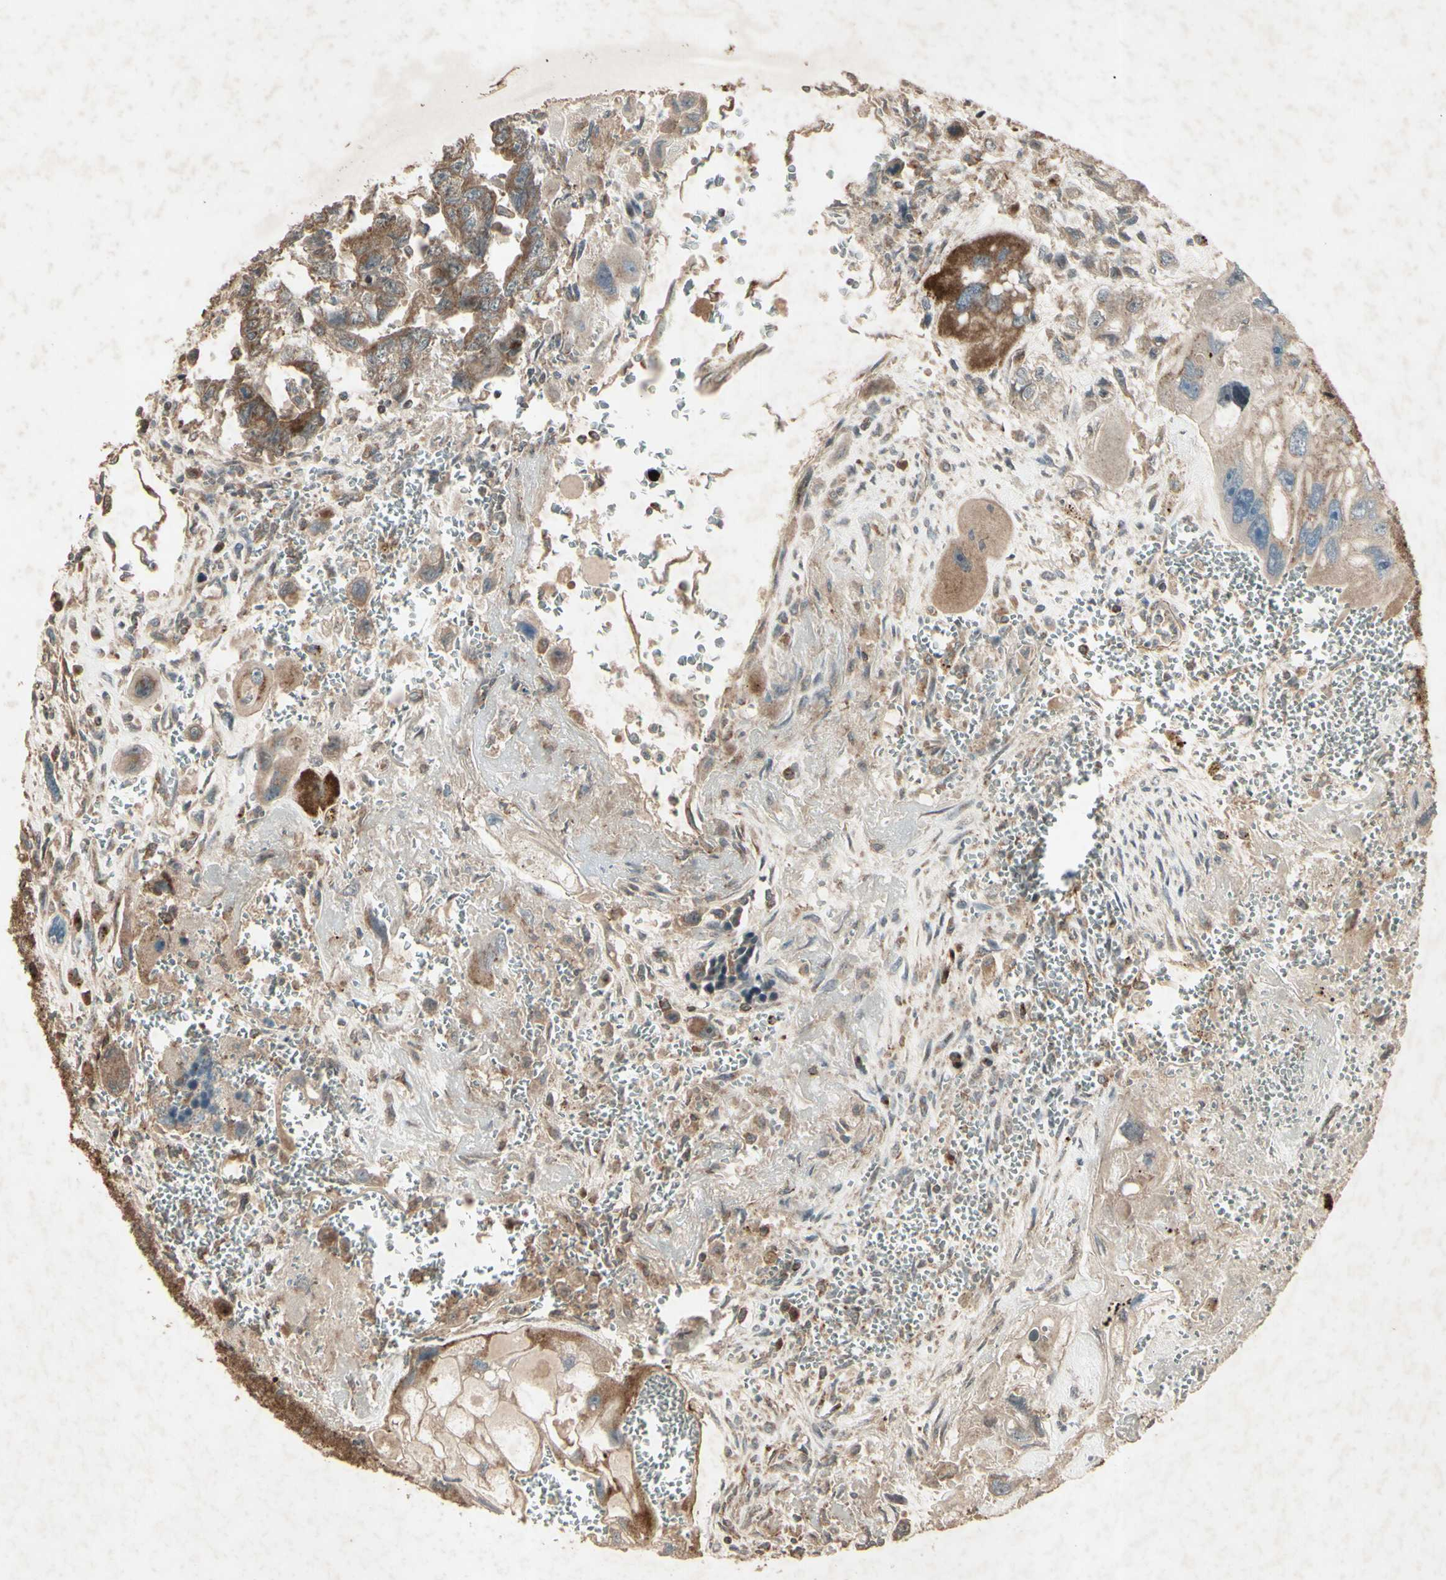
{"staining": {"intensity": "moderate", "quantity": ">75%", "location": "cytoplasmic/membranous"}, "tissue": "testis cancer", "cell_type": "Tumor cells", "image_type": "cancer", "snomed": [{"axis": "morphology", "description": "Carcinoma, Embryonal, NOS"}, {"axis": "topography", "description": "Testis"}], "caption": "Moderate cytoplasmic/membranous positivity is appreciated in about >75% of tumor cells in testis cancer. The protein of interest is shown in brown color, while the nuclei are stained blue.", "gene": "AP1G1", "patient": {"sex": "male", "age": 28}}